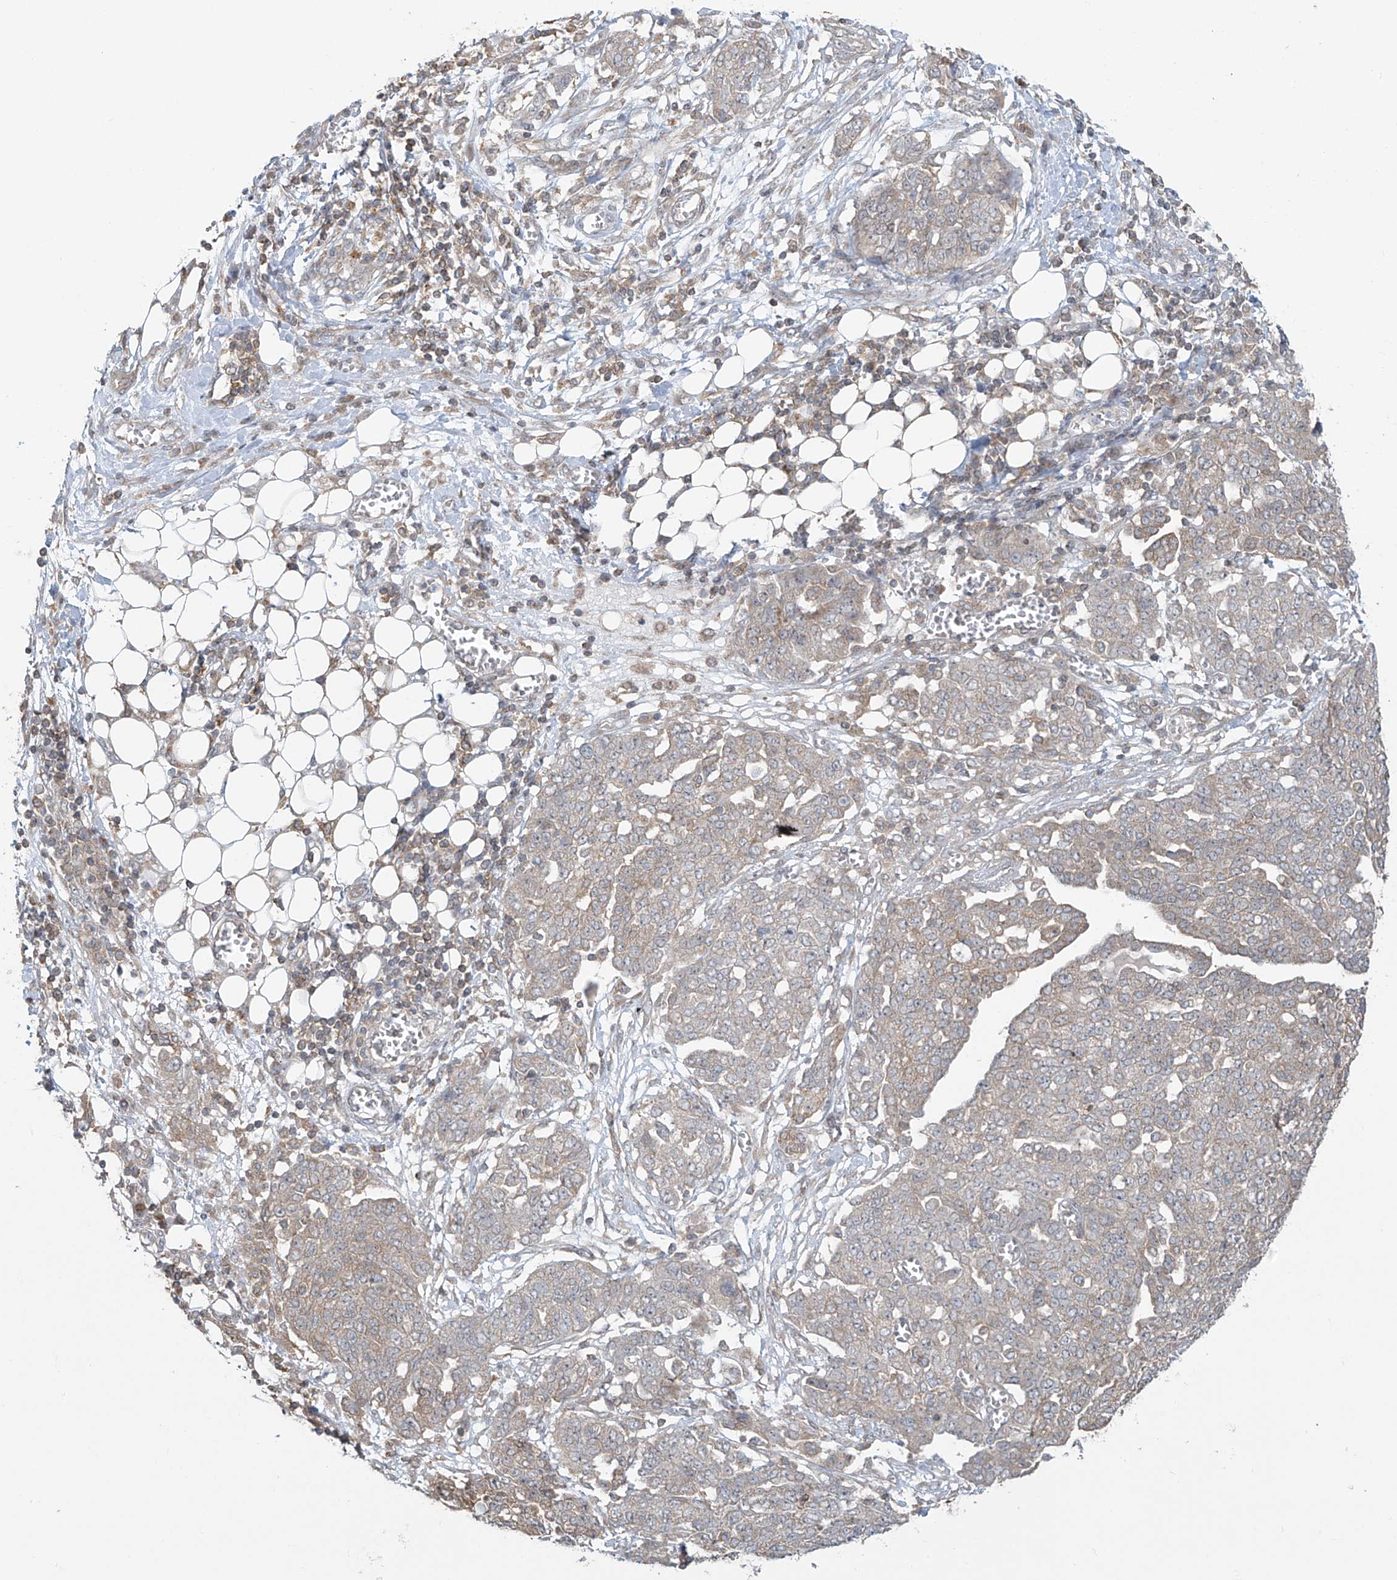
{"staining": {"intensity": "negative", "quantity": "none", "location": "none"}, "tissue": "ovarian cancer", "cell_type": "Tumor cells", "image_type": "cancer", "snomed": [{"axis": "morphology", "description": "Cystadenocarcinoma, serous, NOS"}, {"axis": "topography", "description": "Soft tissue"}, {"axis": "topography", "description": "Ovary"}], "caption": "The histopathology image demonstrates no staining of tumor cells in ovarian serous cystadenocarcinoma.", "gene": "HDDC2", "patient": {"sex": "female", "age": 57}}